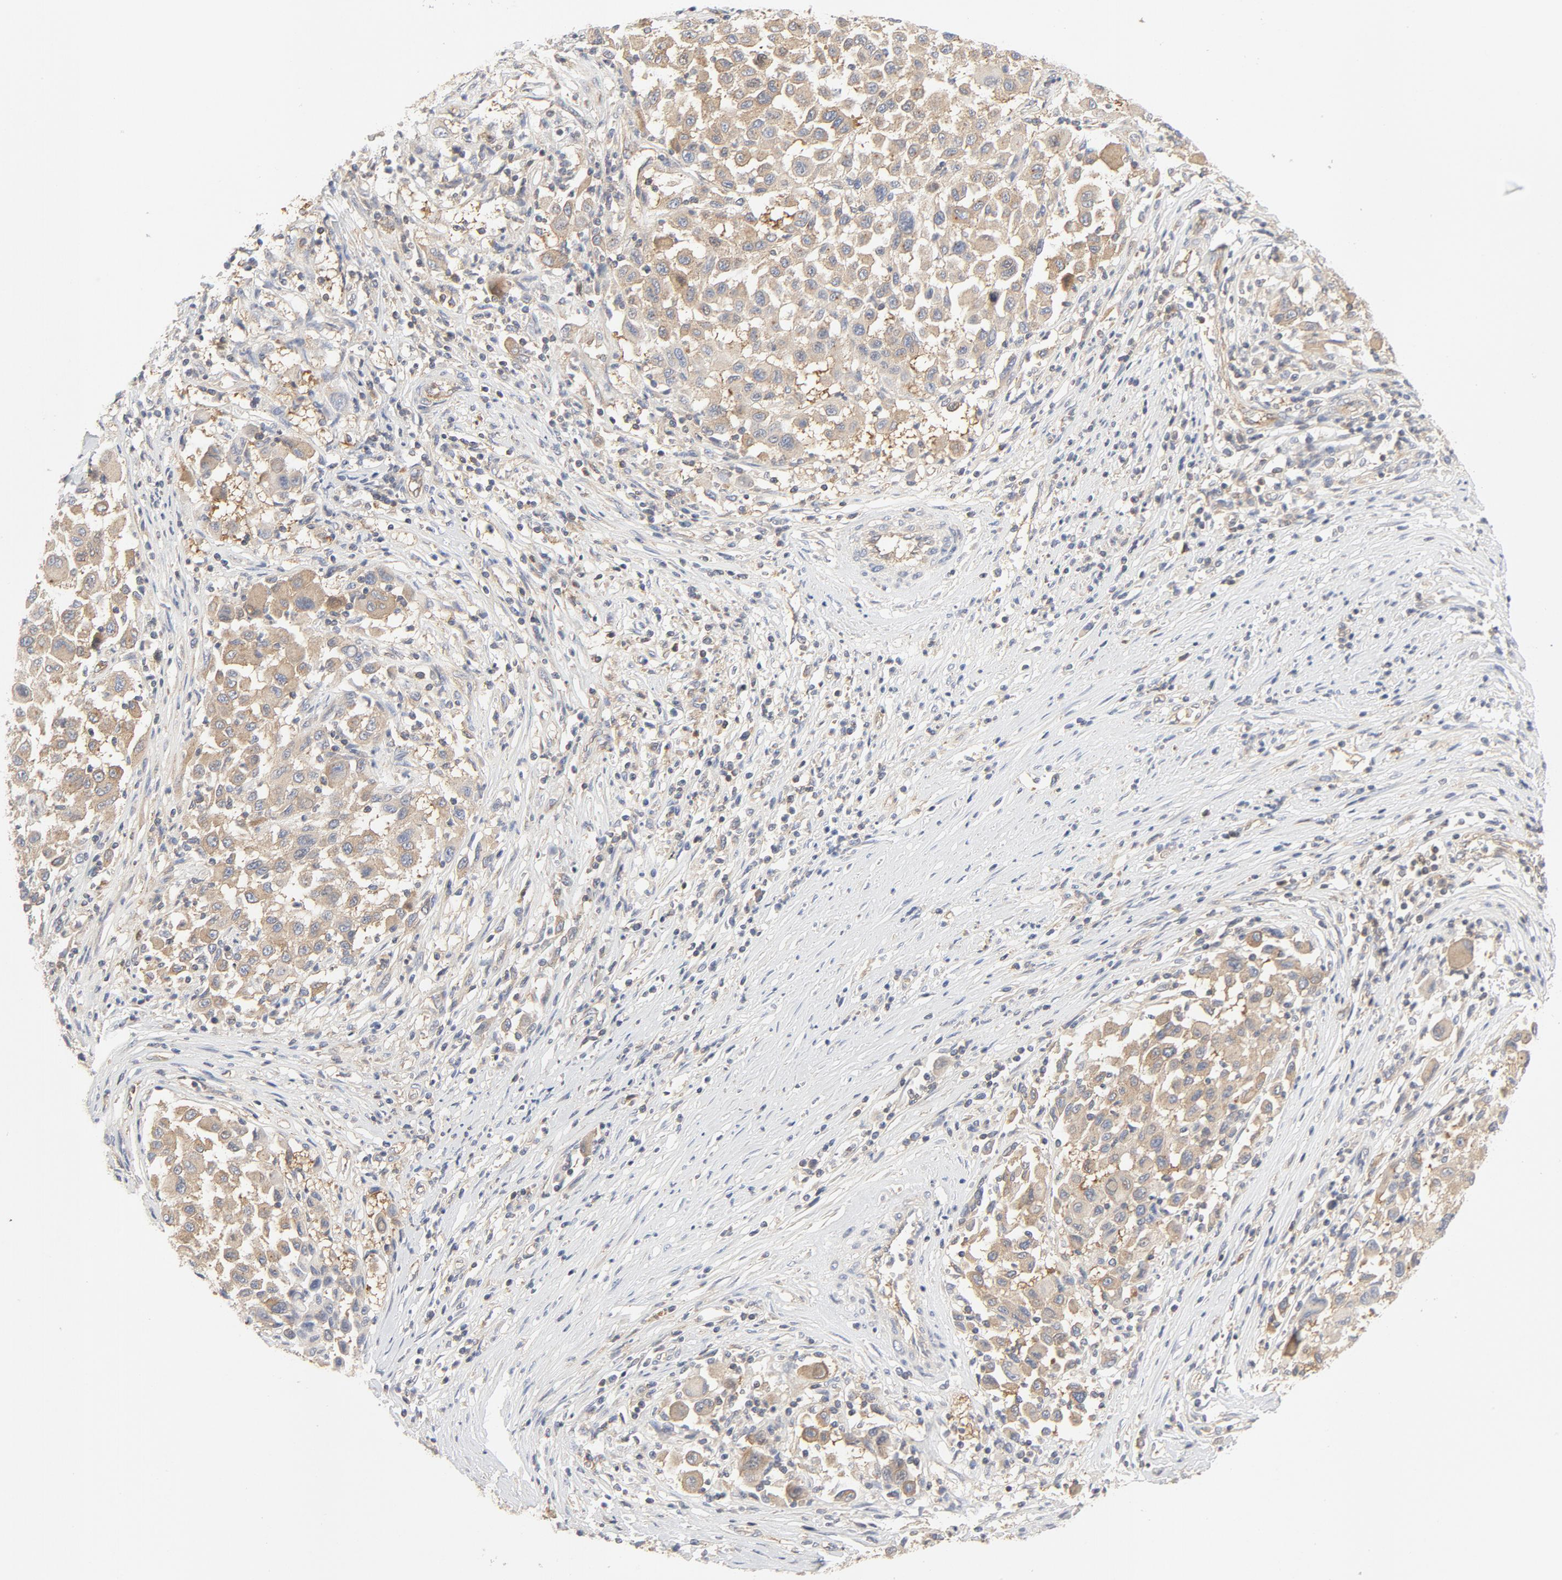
{"staining": {"intensity": "weak", "quantity": "25%-75%", "location": "cytoplasmic/membranous"}, "tissue": "melanoma", "cell_type": "Tumor cells", "image_type": "cancer", "snomed": [{"axis": "morphology", "description": "Malignant melanoma, Metastatic site"}, {"axis": "topography", "description": "Lymph node"}], "caption": "Immunohistochemical staining of human malignant melanoma (metastatic site) displays low levels of weak cytoplasmic/membranous positivity in about 25%-75% of tumor cells.", "gene": "RABEP1", "patient": {"sex": "male", "age": 61}}